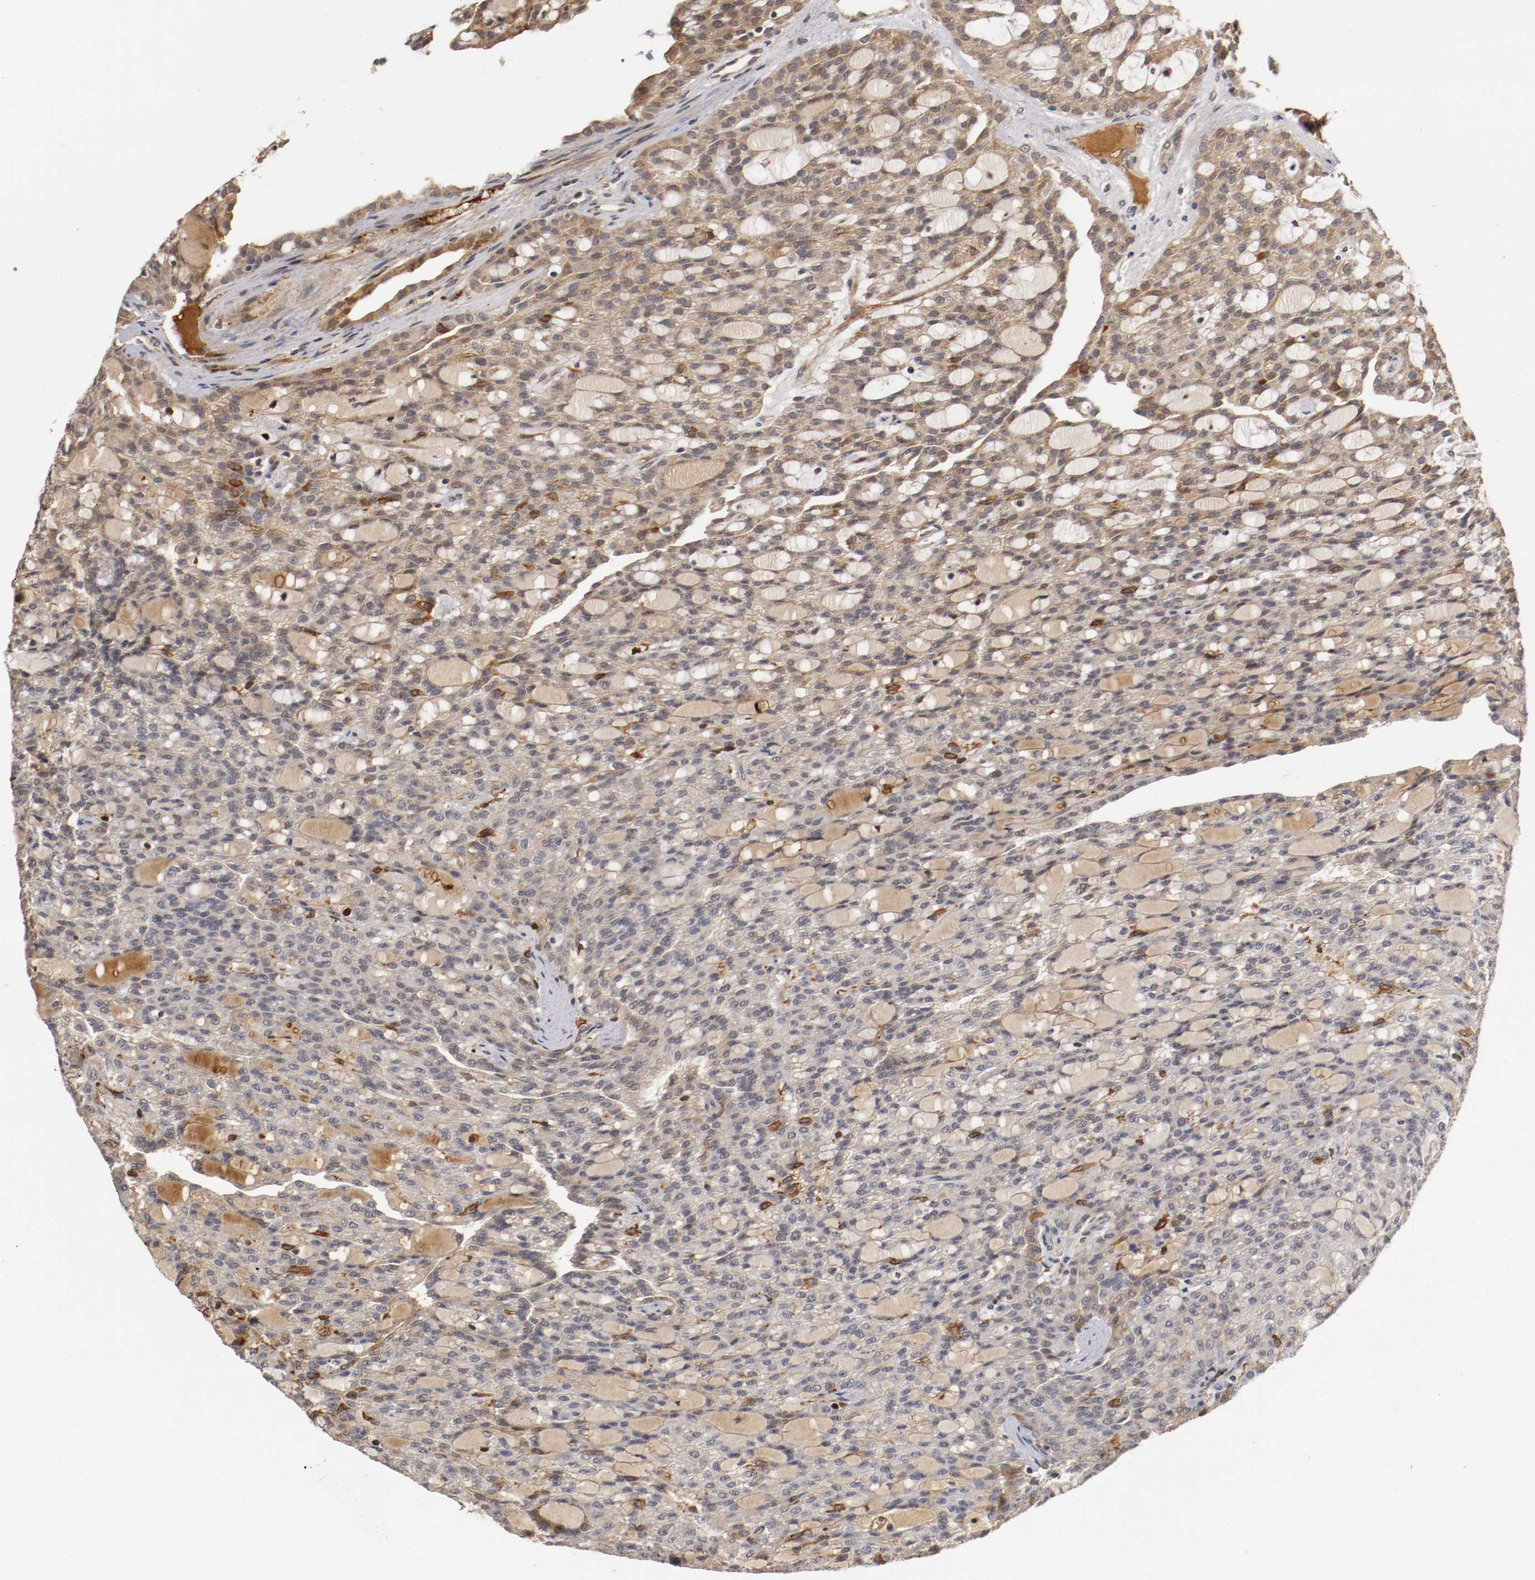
{"staining": {"intensity": "moderate", "quantity": "25%-75%", "location": "cytoplasmic/membranous,nuclear"}, "tissue": "renal cancer", "cell_type": "Tumor cells", "image_type": "cancer", "snomed": [{"axis": "morphology", "description": "Adenocarcinoma, NOS"}, {"axis": "topography", "description": "Kidney"}], "caption": "Immunohistochemical staining of renal adenocarcinoma shows moderate cytoplasmic/membranous and nuclear protein staining in about 25%-75% of tumor cells.", "gene": "TNFRSF1B", "patient": {"sex": "male", "age": 63}}